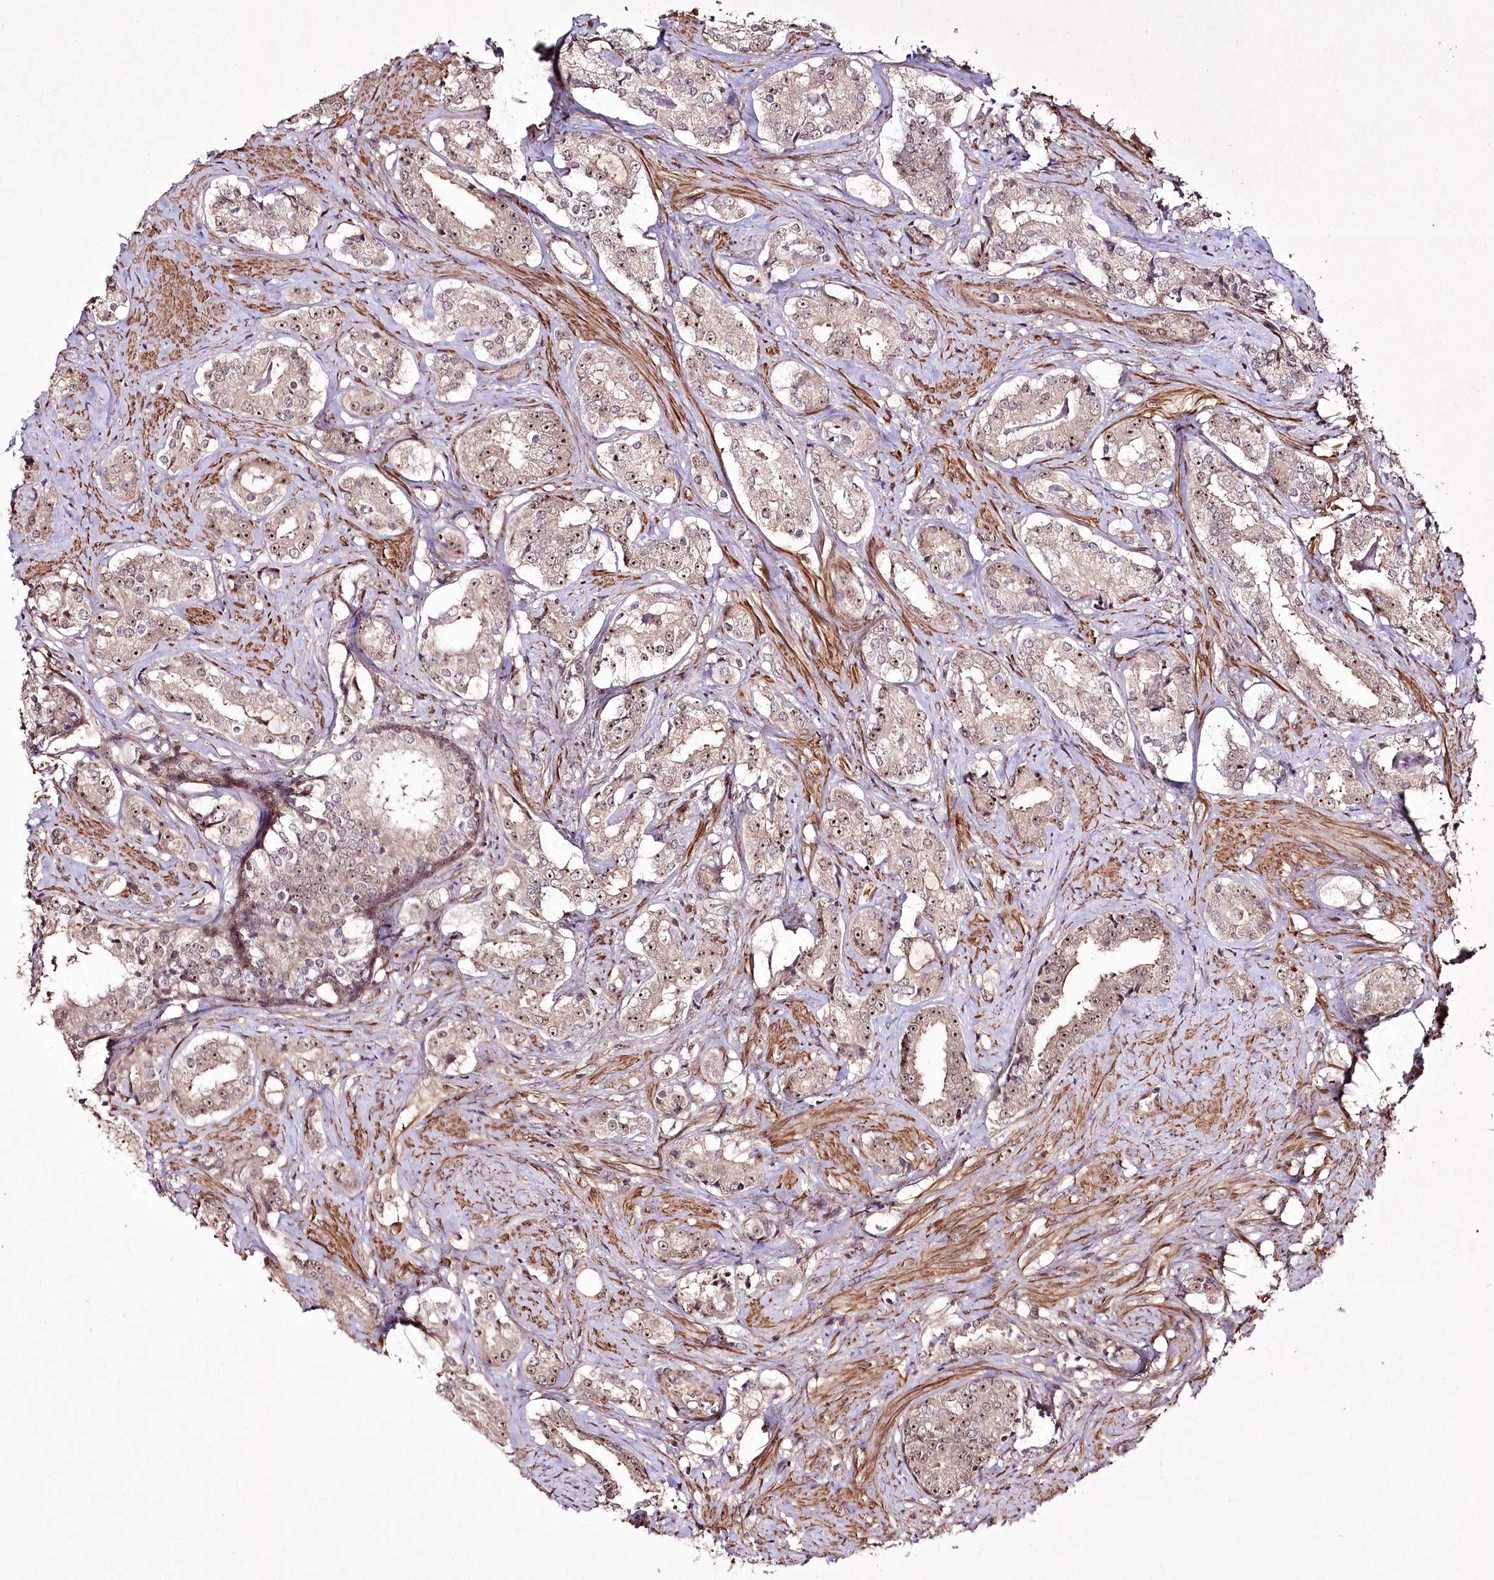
{"staining": {"intensity": "moderate", "quantity": "<25%", "location": "nuclear"}, "tissue": "prostate cancer", "cell_type": "Tumor cells", "image_type": "cancer", "snomed": [{"axis": "morphology", "description": "Adenocarcinoma, High grade"}, {"axis": "topography", "description": "Prostate"}], "caption": "Protein expression analysis of prostate cancer (high-grade adenocarcinoma) displays moderate nuclear staining in about <25% of tumor cells.", "gene": "CCDC59", "patient": {"sex": "male", "age": 58}}